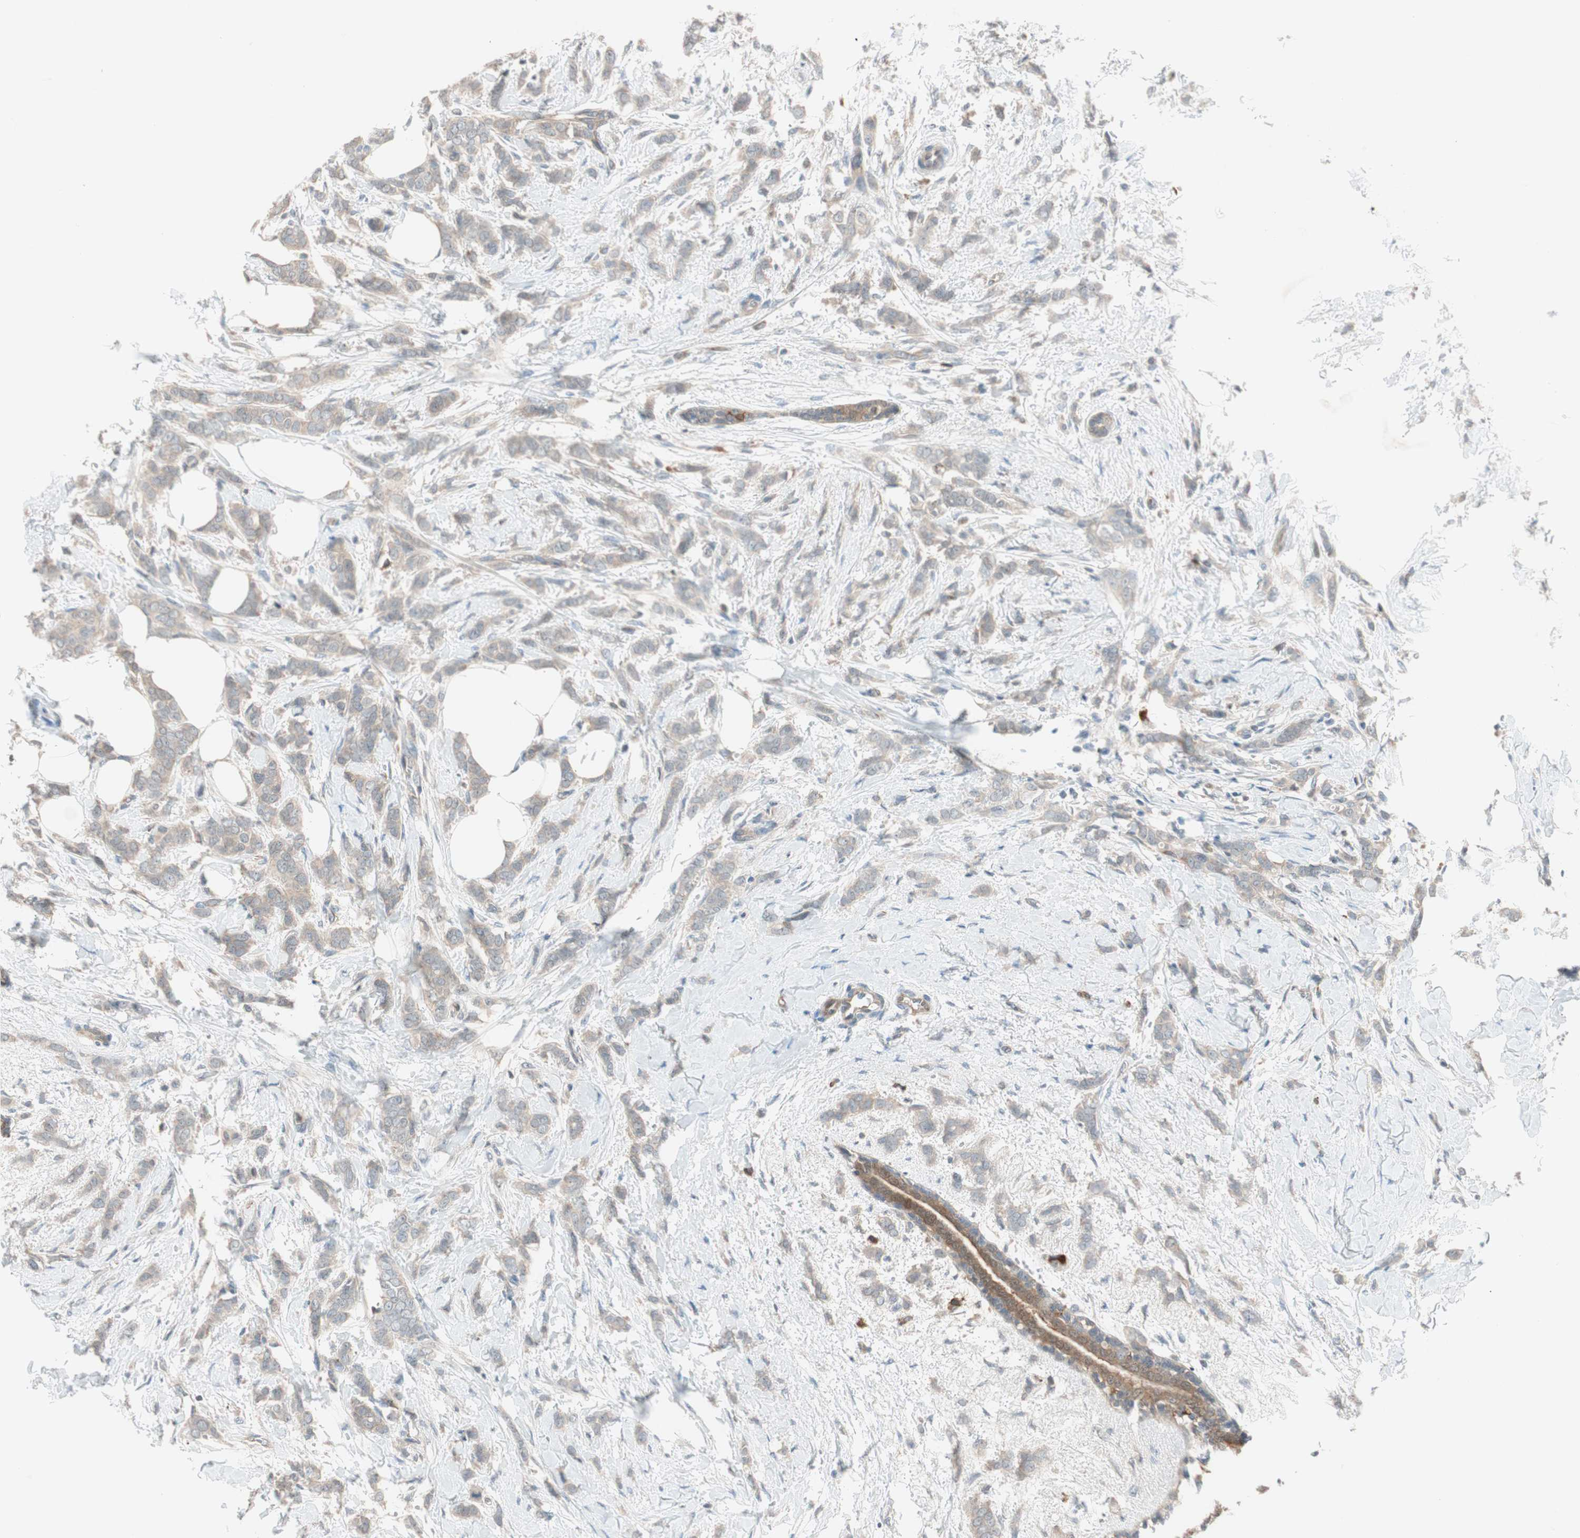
{"staining": {"intensity": "weak", "quantity": "25%-75%", "location": "cytoplasmic/membranous"}, "tissue": "breast cancer", "cell_type": "Tumor cells", "image_type": "cancer", "snomed": [{"axis": "morphology", "description": "Lobular carcinoma, in situ"}, {"axis": "morphology", "description": "Lobular carcinoma"}, {"axis": "topography", "description": "Breast"}], "caption": "Immunohistochemistry (IHC) photomicrograph of neoplastic tissue: breast cancer (lobular carcinoma) stained using immunohistochemistry (IHC) reveals low levels of weak protein expression localized specifically in the cytoplasmic/membranous of tumor cells, appearing as a cytoplasmic/membranous brown color.", "gene": "PIK3R3", "patient": {"sex": "female", "age": 41}}